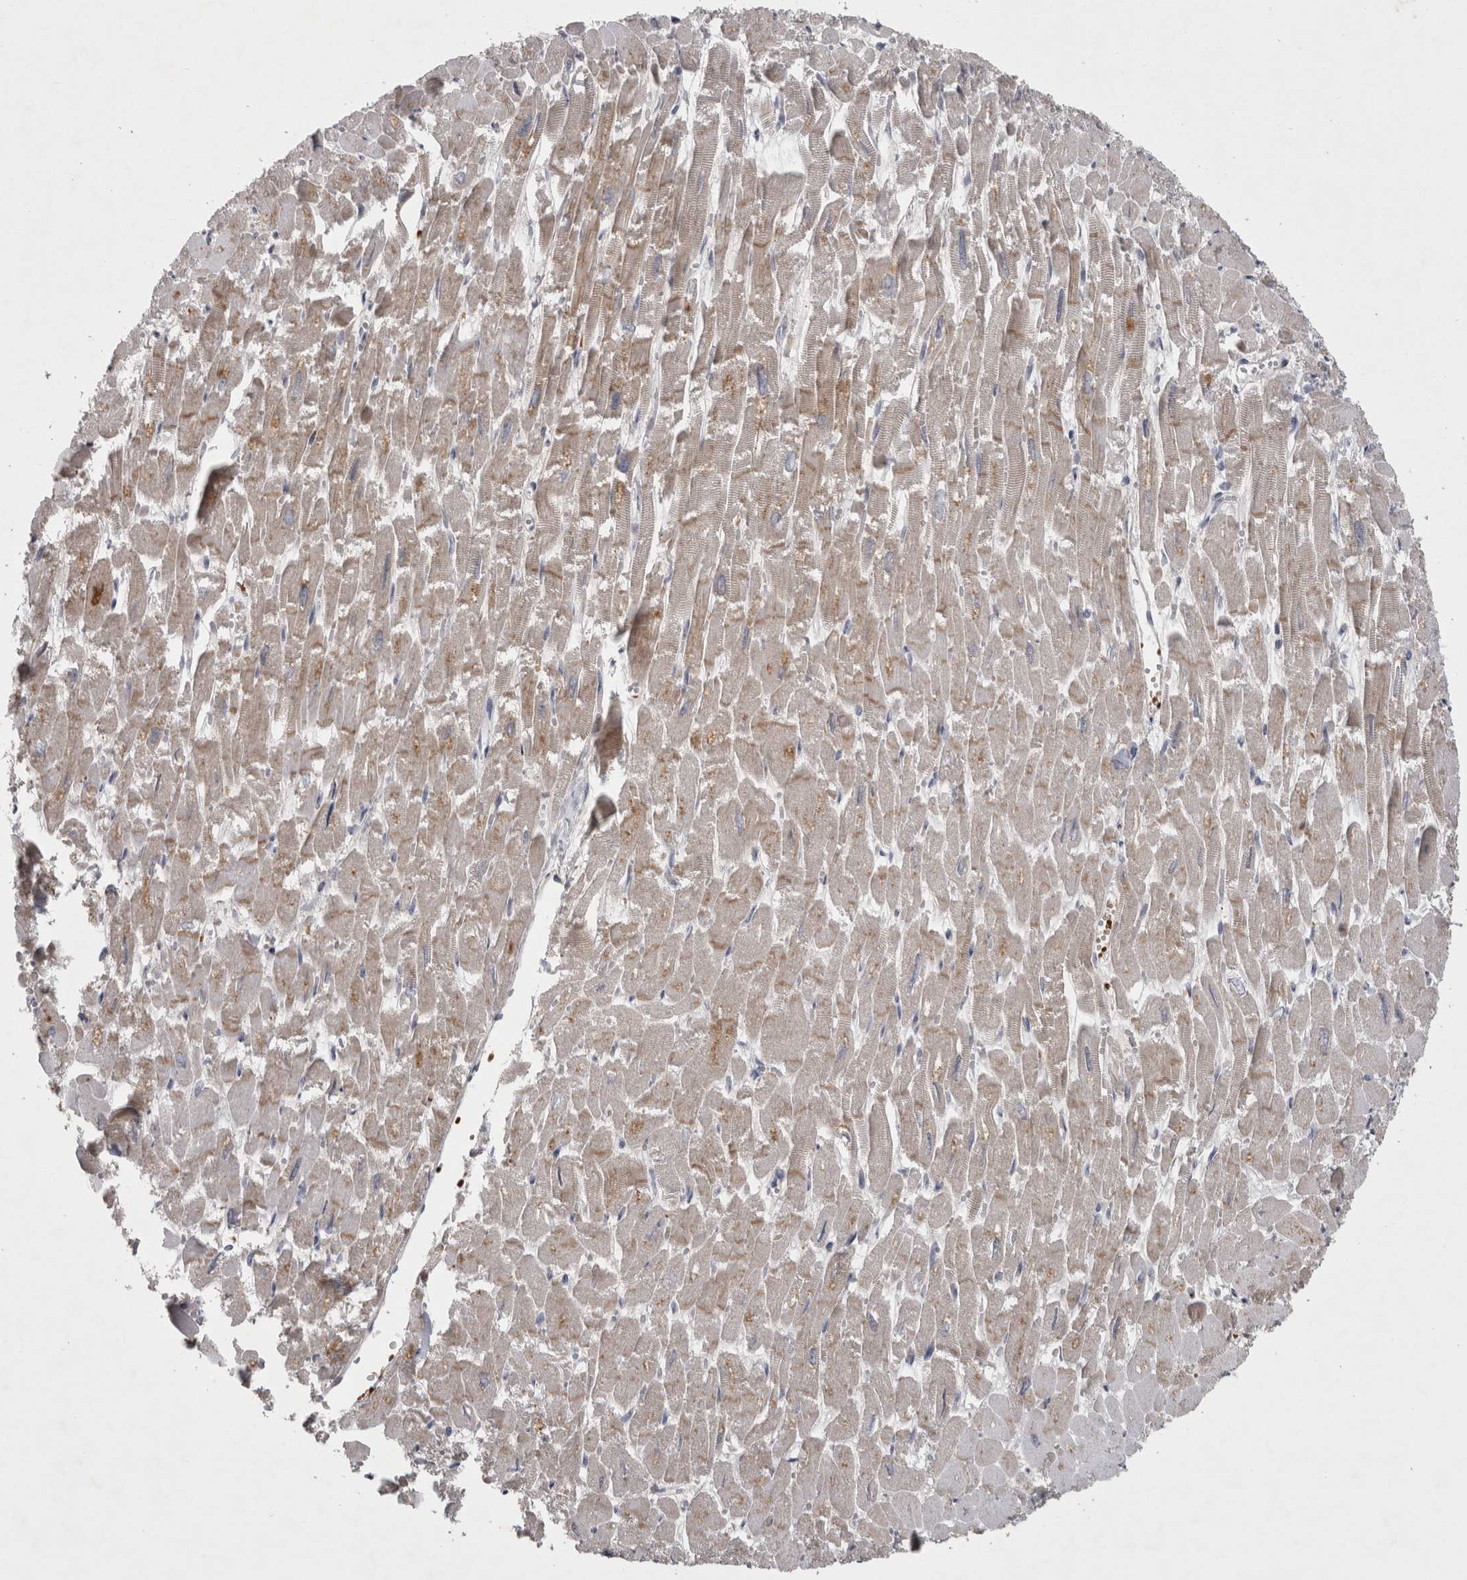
{"staining": {"intensity": "moderate", "quantity": "25%-75%", "location": "cytoplasmic/membranous"}, "tissue": "heart muscle", "cell_type": "Cardiomyocytes", "image_type": "normal", "snomed": [{"axis": "morphology", "description": "Normal tissue, NOS"}, {"axis": "topography", "description": "Heart"}], "caption": "Human heart muscle stained with a brown dye displays moderate cytoplasmic/membranous positive positivity in about 25%-75% of cardiomyocytes.", "gene": "IFI44", "patient": {"sex": "male", "age": 54}}